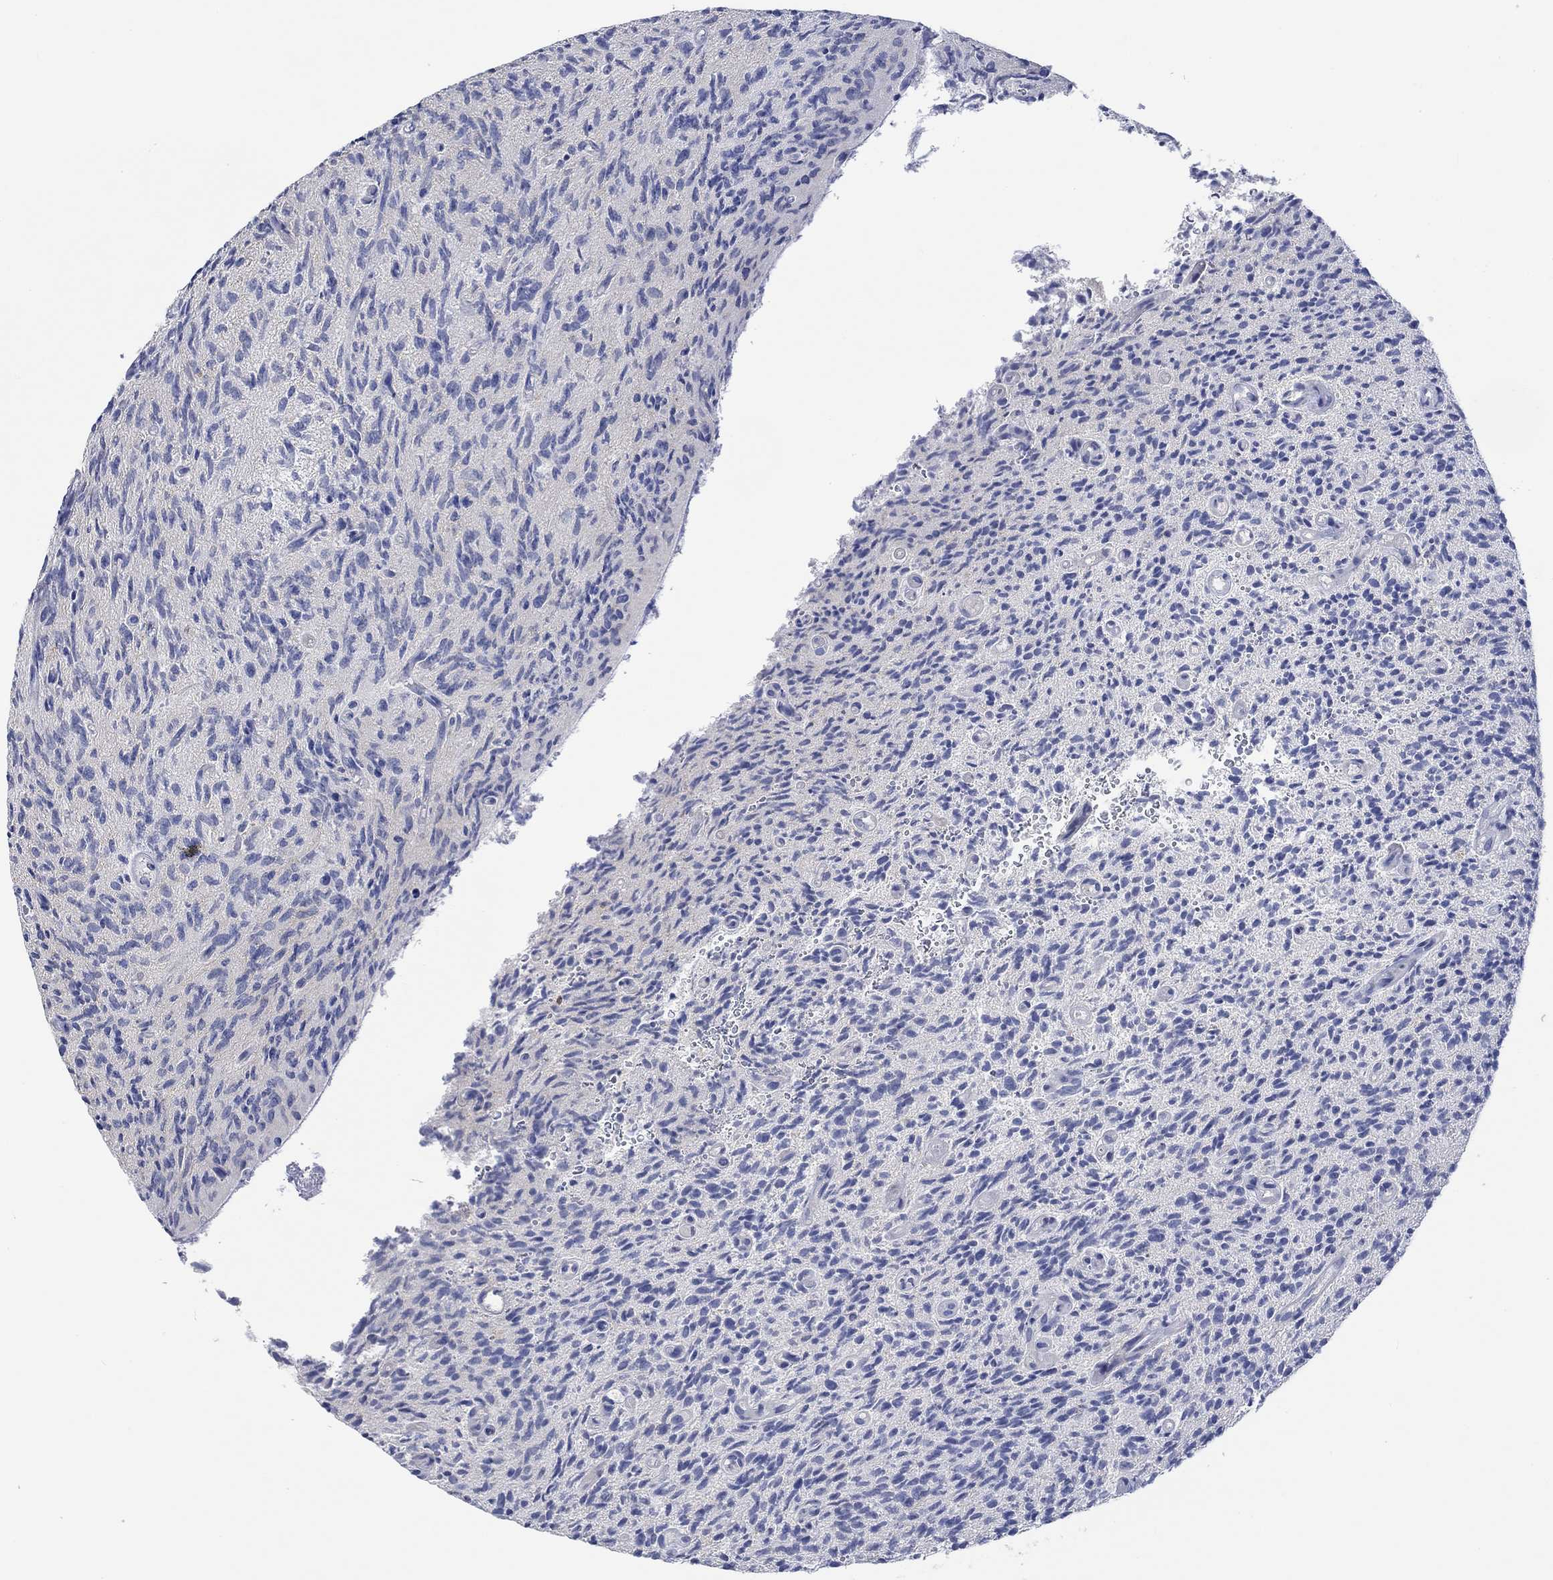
{"staining": {"intensity": "negative", "quantity": "none", "location": "none"}, "tissue": "glioma", "cell_type": "Tumor cells", "image_type": "cancer", "snomed": [{"axis": "morphology", "description": "Glioma, malignant, High grade"}, {"axis": "topography", "description": "Brain"}], "caption": "This is an immunohistochemistry (IHC) histopathology image of malignant glioma (high-grade). There is no expression in tumor cells.", "gene": "DLK1", "patient": {"sex": "male", "age": 64}}